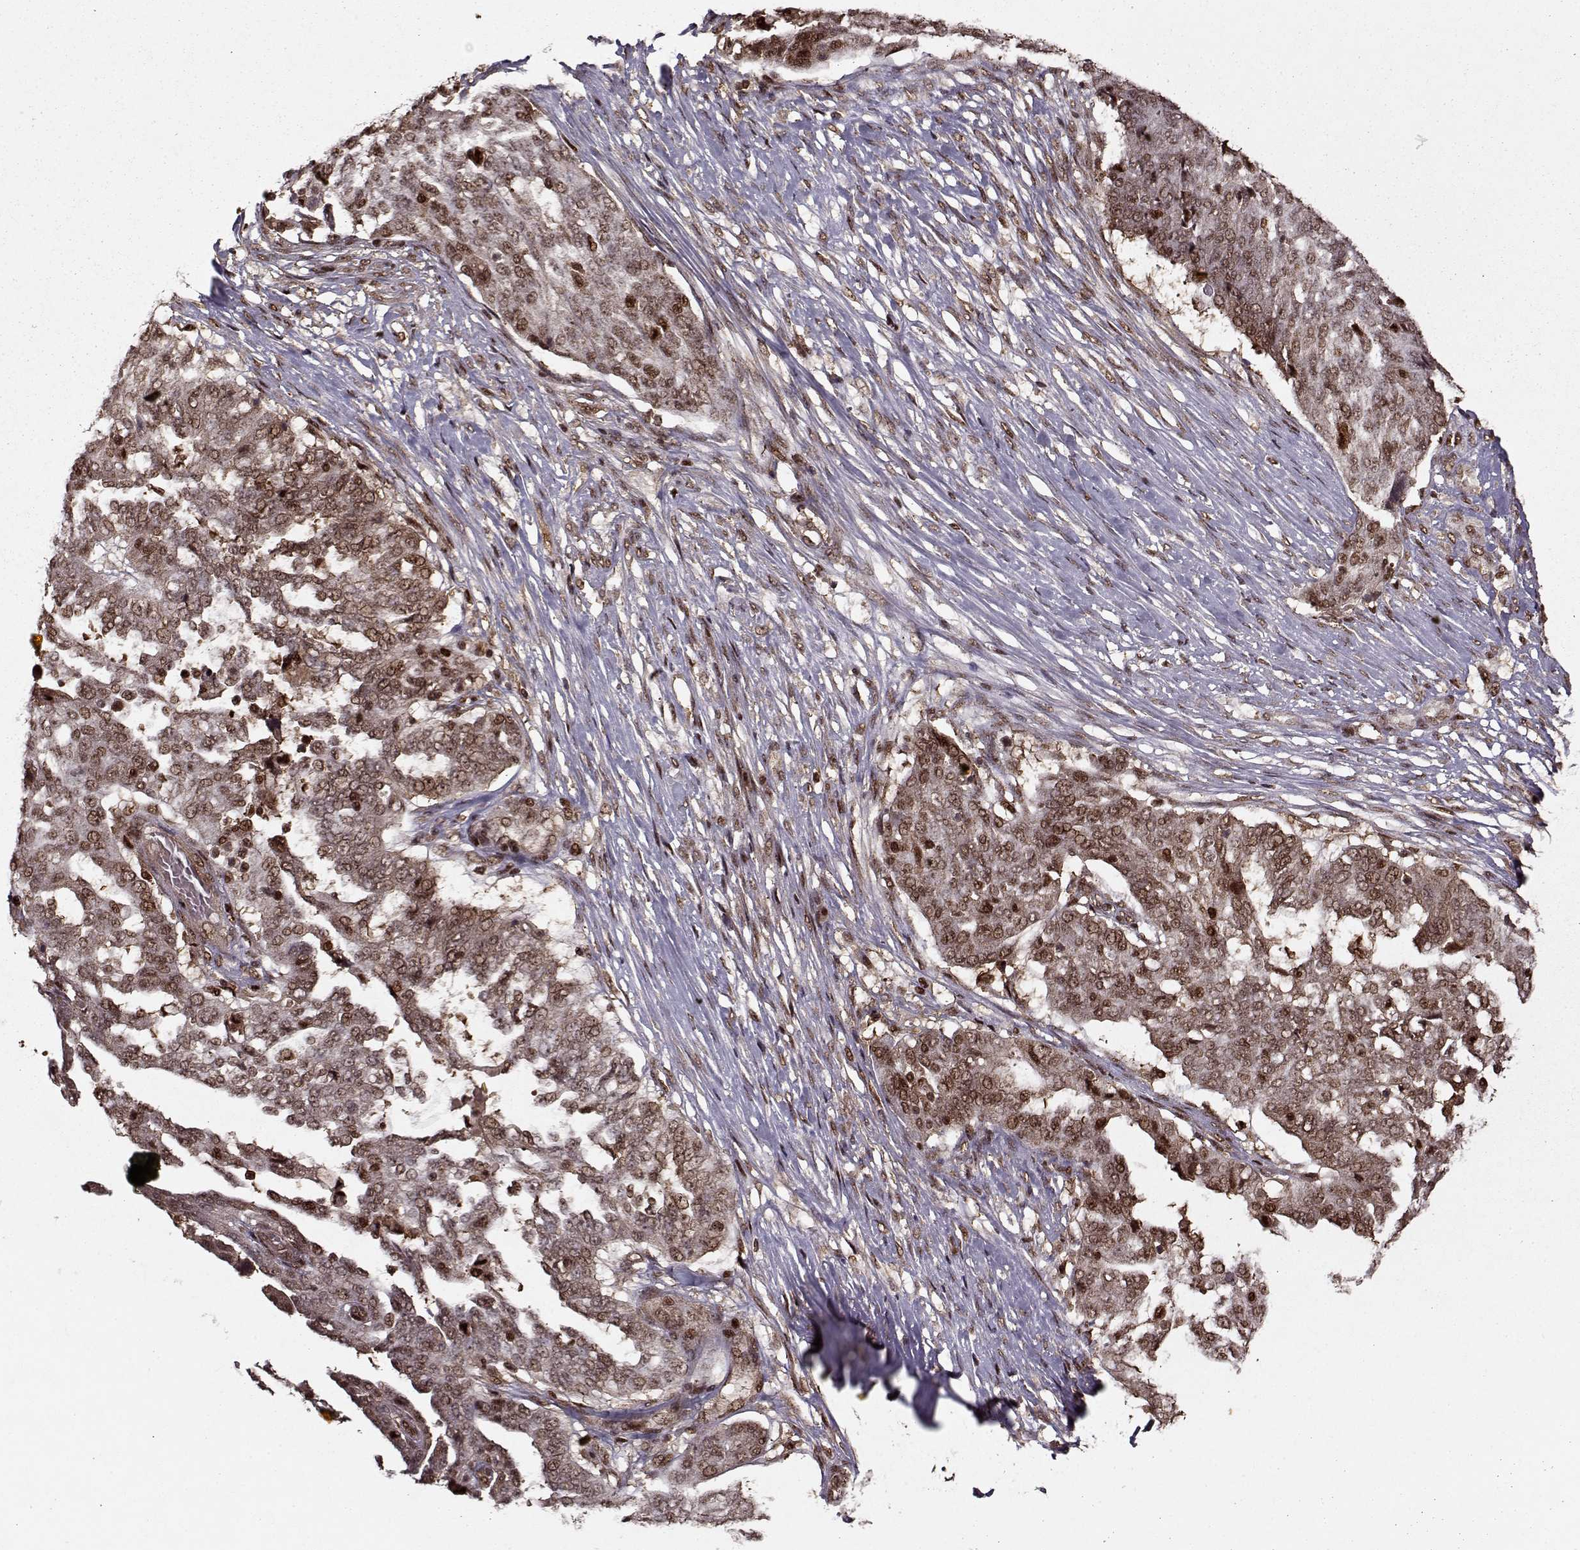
{"staining": {"intensity": "moderate", "quantity": ">75%", "location": "nuclear"}, "tissue": "ovarian cancer", "cell_type": "Tumor cells", "image_type": "cancer", "snomed": [{"axis": "morphology", "description": "Cystadenocarcinoma, serous, NOS"}, {"axis": "topography", "description": "Ovary"}], "caption": "Immunohistochemical staining of ovarian cancer (serous cystadenocarcinoma) demonstrates medium levels of moderate nuclear staining in approximately >75% of tumor cells. The staining was performed using DAB (3,3'-diaminobenzidine), with brown indicating positive protein expression. Nuclei are stained blue with hematoxylin.", "gene": "PSMA7", "patient": {"sex": "female", "age": 67}}